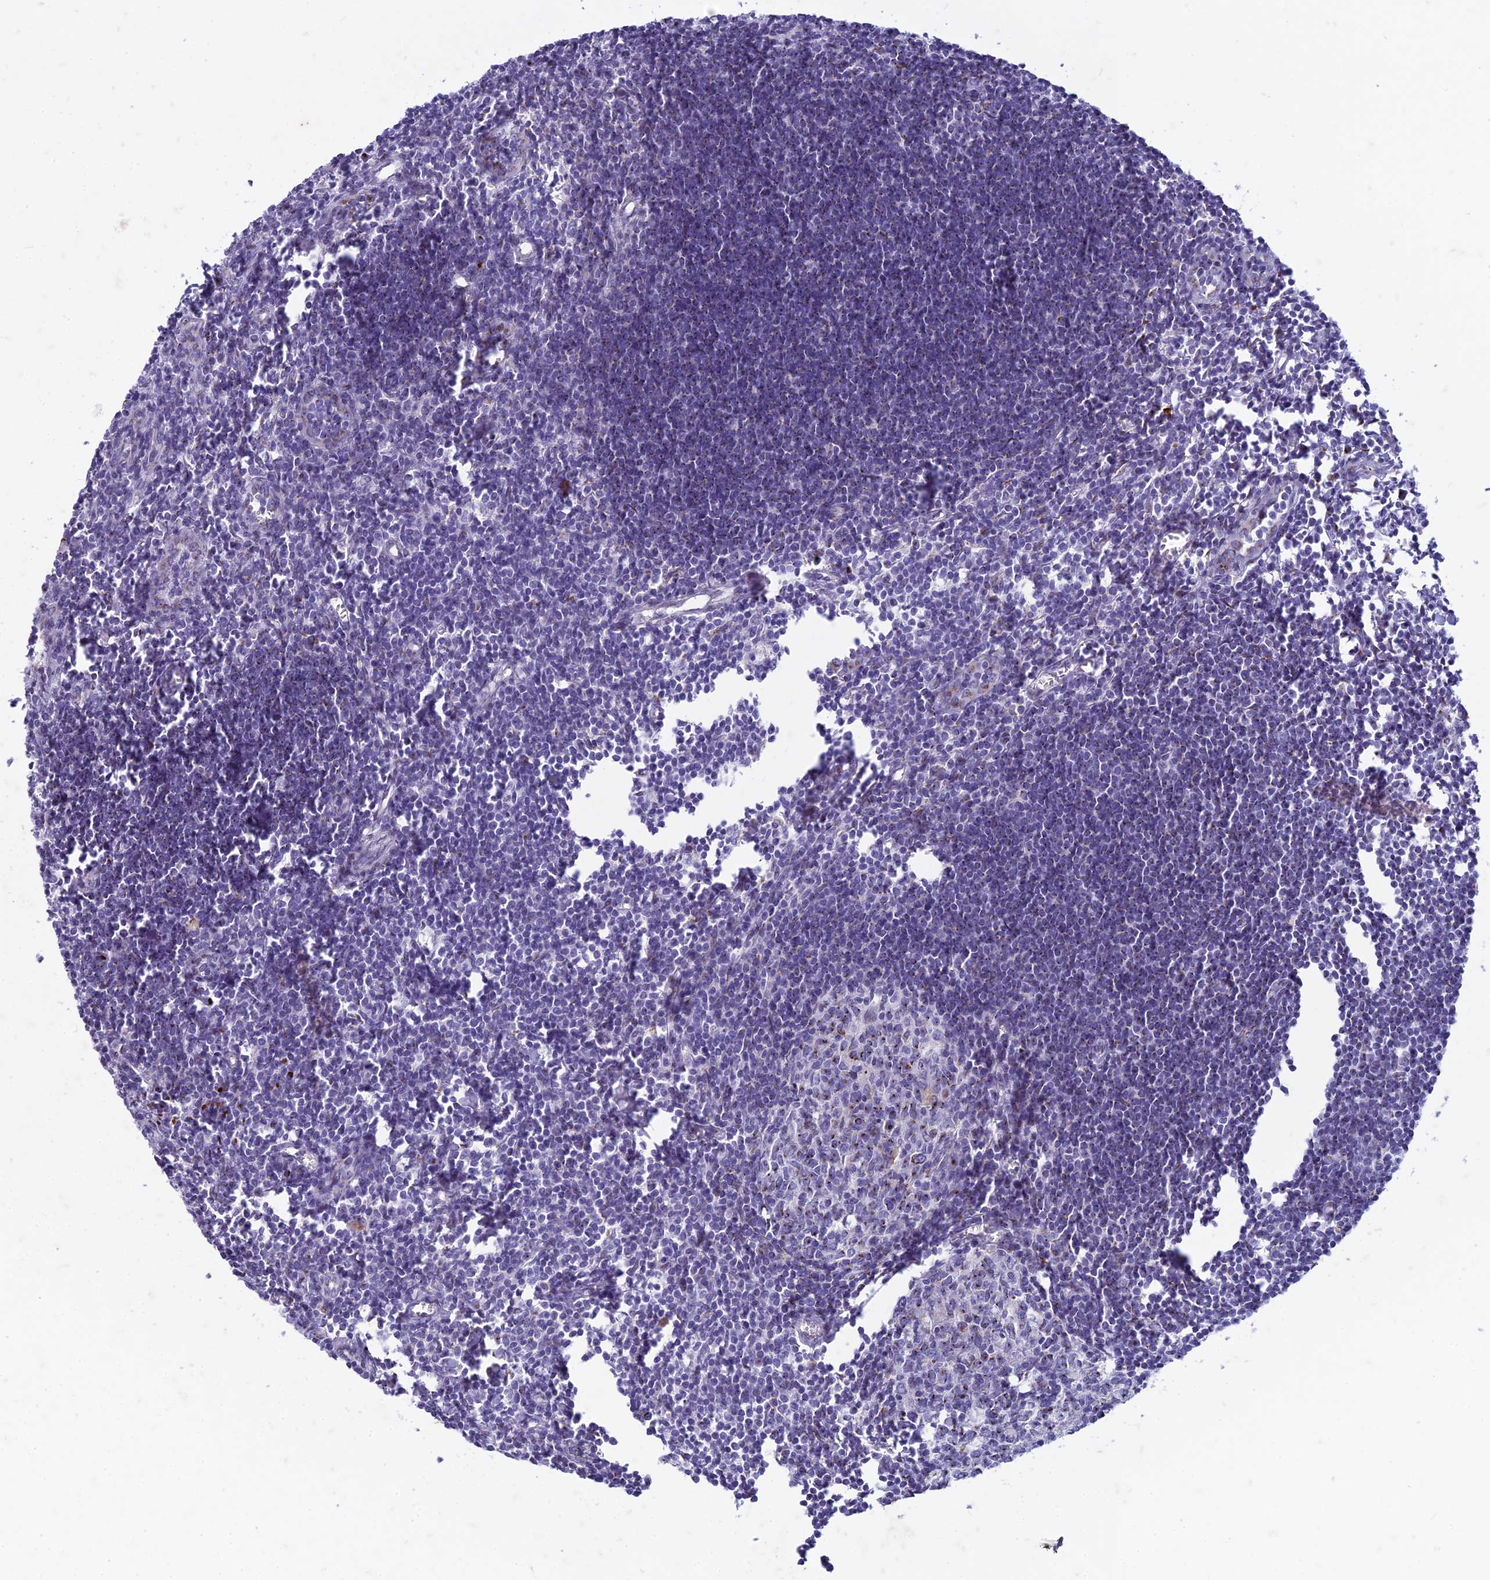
{"staining": {"intensity": "strong", "quantity": "25%-75%", "location": "cytoplasmic/membranous"}, "tissue": "lymph node", "cell_type": "Germinal center cells", "image_type": "normal", "snomed": [{"axis": "morphology", "description": "Normal tissue, NOS"}, {"axis": "morphology", "description": "Malignant melanoma, Metastatic site"}, {"axis": "topography", "description": "Lymph node"}], "caption": "Germinal center cells reveal high levels of strong cytoplasmic/membranous staining in approximately 25%-75% of cells in normal lymph node.", "gene": "FAM3C", "patient": {"sex": "male", "age": 41}}